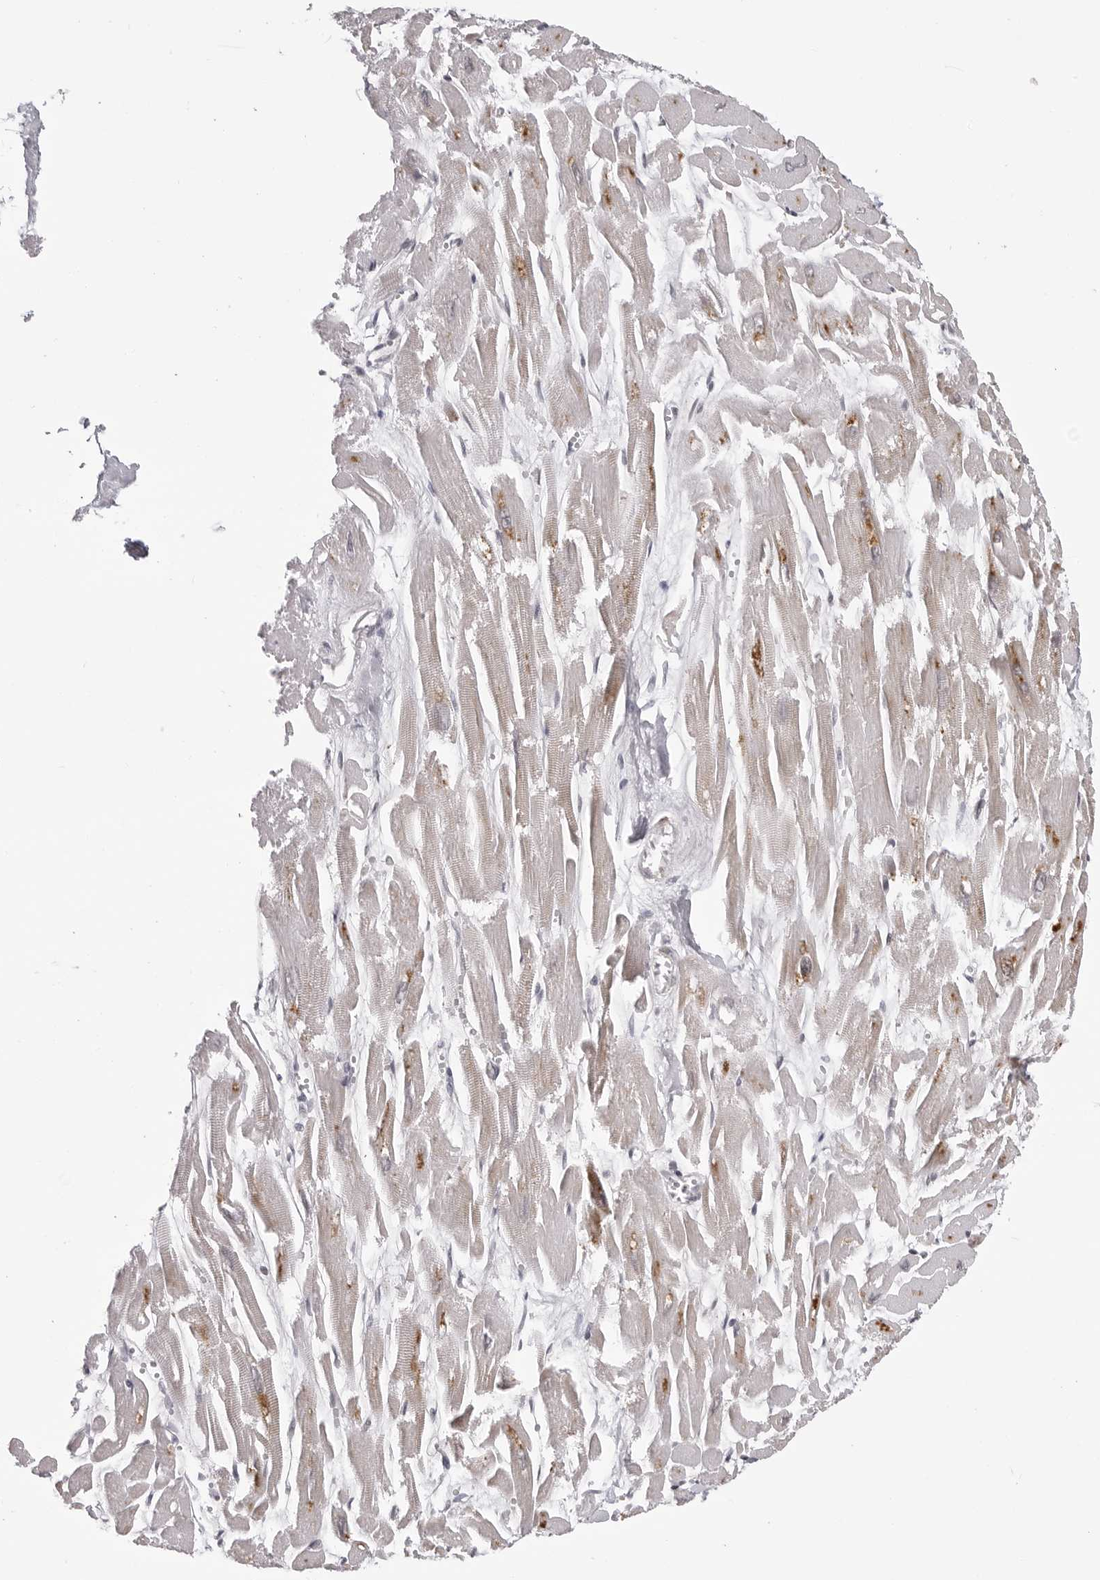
{"staining": {"intensity": "moderate", "quantity": "25%-75%", "location": "cytoplasmic/membranous"}, "tissue": "heart muscle", "cell_type": "Cardiomyocytes", "image_type": "normal", "snomed": [{"axis": "morphology", "description": "Normal tissue, NOS"}, {"axis": "topography", "description": "Heart"}], "caption": "Immunohistochemical staining of benign human heart muscle shows 25%-75% levels of moderate cytoplasmic/membranous protein staining in about 25%-75% of cardiomyocytes. (brown staining indicates protein expression, while blue staining denotes nuclei).", "gene": "PHF3", "patient": {"sex": "male", "age": 54}}